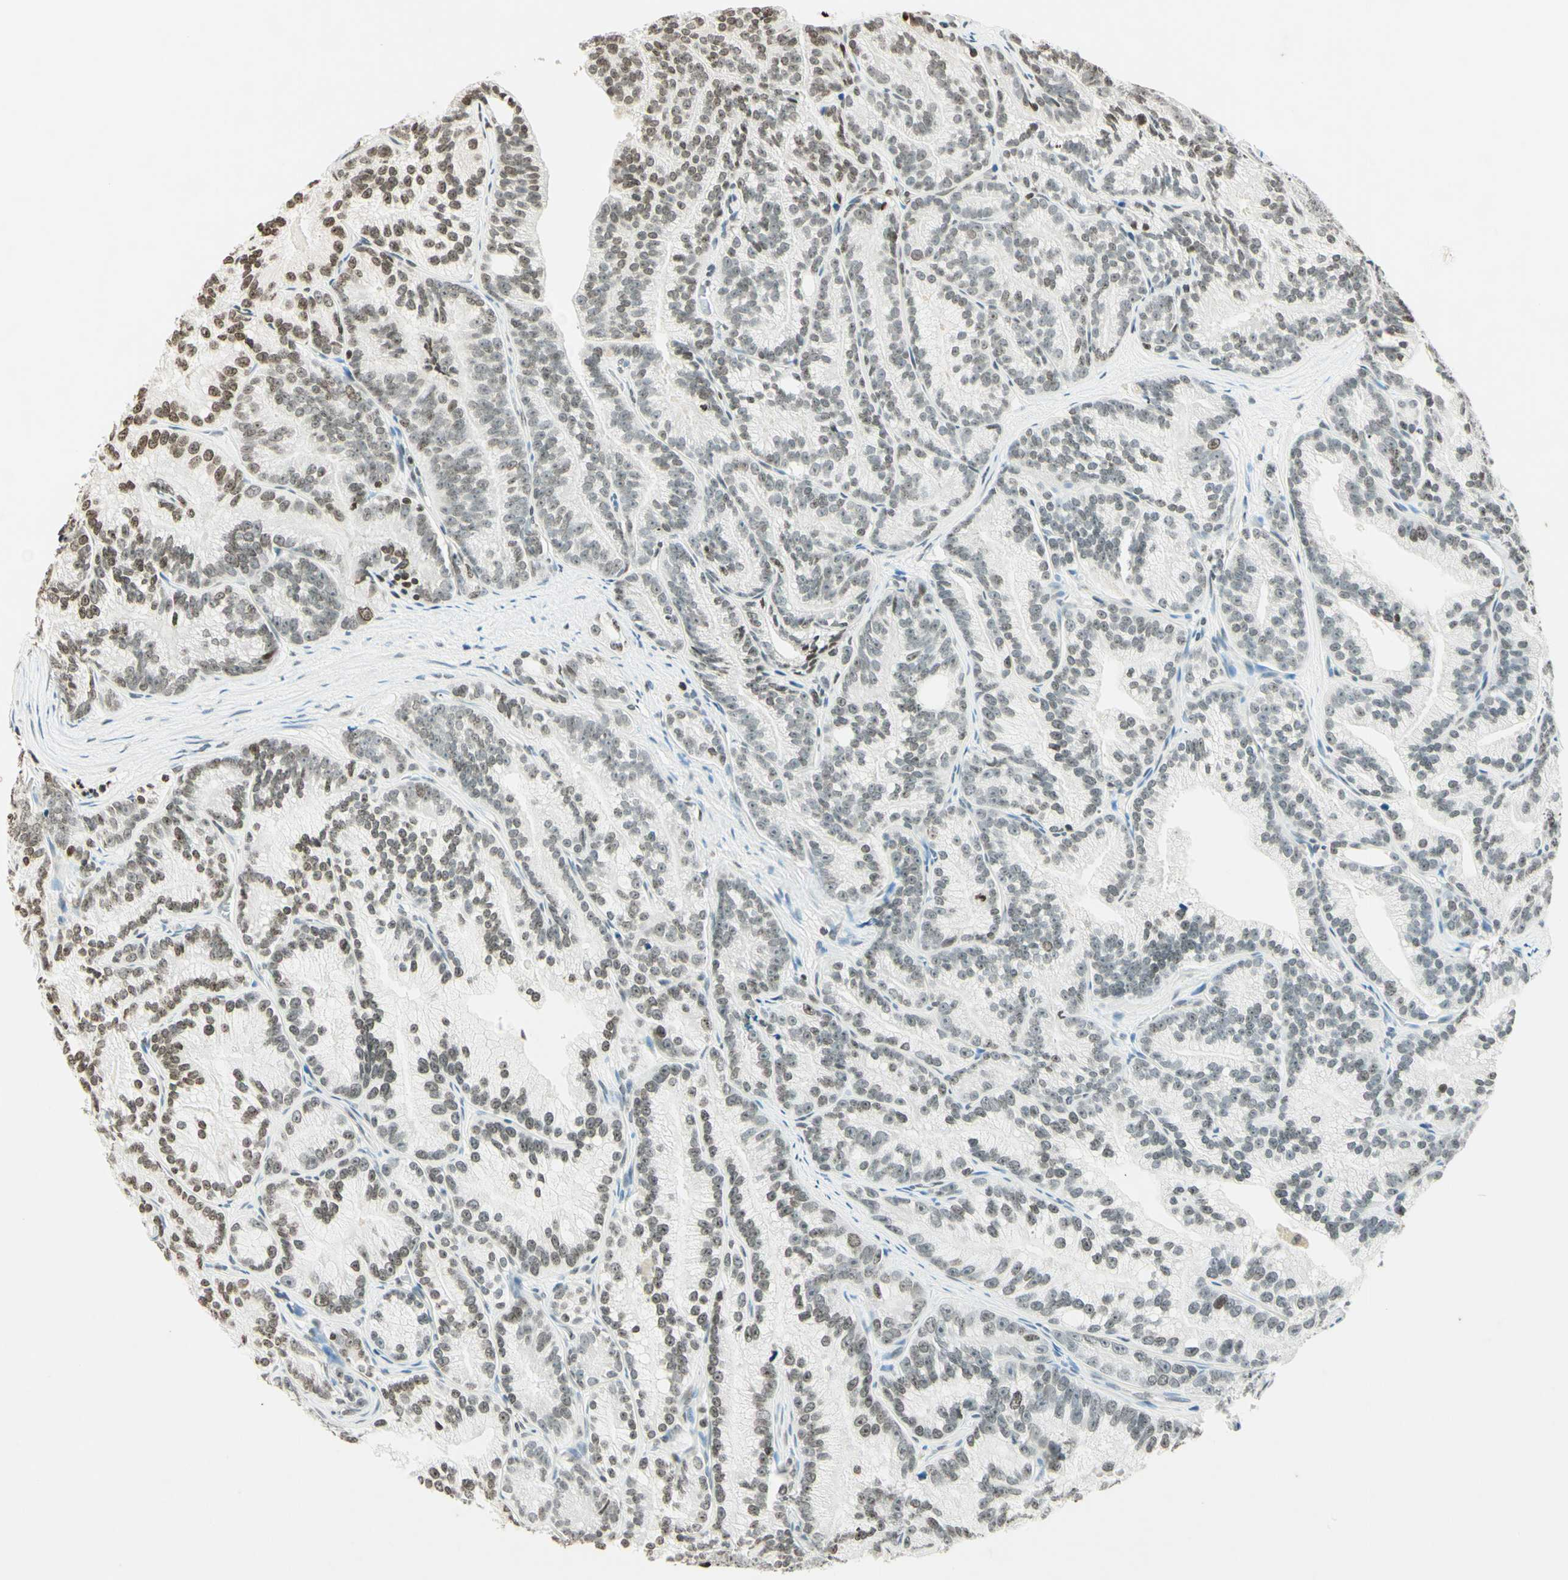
{"staining": {"intensity": "moderate", "quantity": "25%-75%", "location": "nuclear"}, "tissue": "prostate cancer", "cell_type": "Tumor cells", "image_type": "cancer", "snomed": [{"axis": "morphology", "description": "Adenocarcinoma, Low grade"}, {"axis": "topography", "description": "Prostate"}], "caption": "Protein positivity by IHC displays moderate nuclear expression in approximately 25%-75% of tumor cells in adenocarcinoma (low-grade) (prostate). (DAB (3,3'-diaminobenzidine) IHC, brown staining for protein, blue staining for nuclei).", "gene": "MSH2", "patient": {"sex": "male", "age": 89}}